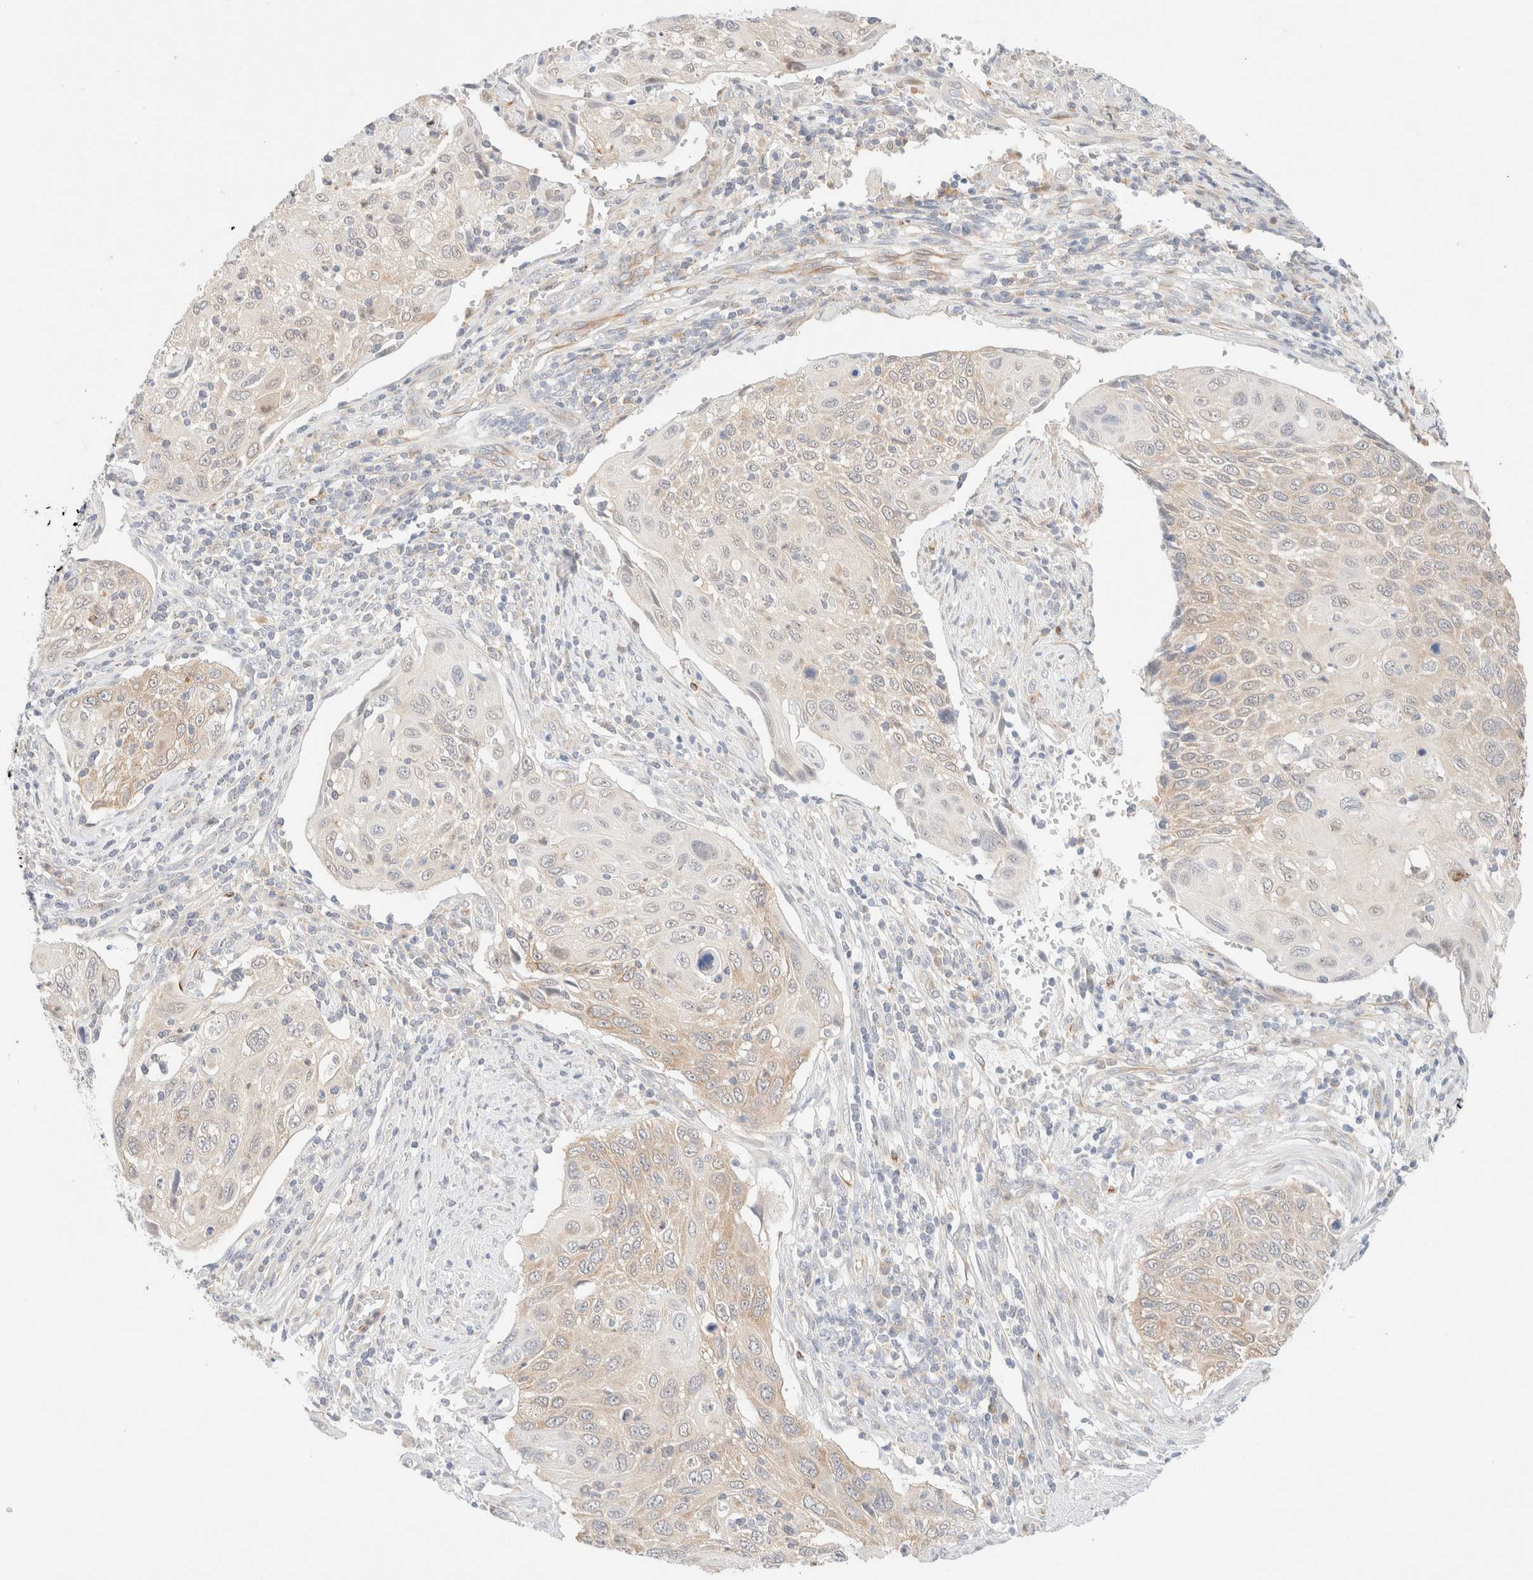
{"staining": {"intensity": "weak", "quantity": "<25%", "location": "cytoplasmic/membranous"}, "tissue": "cervical cancer", "cell_type": "Tumor cells", "image_type": "cancer", "snomed": [{"axis": "morphology", "description": "Squamous cell carcinoma, NOS"}, {"axis": "topography", "description": "Cervix"}], "caption": "A histopathology image of cervical squamous cell carcinoma stained for a protein displays no brown staining in tumor cells.", "gene": "UNC13B", "patient": {"sex": "female", "age": 70}}